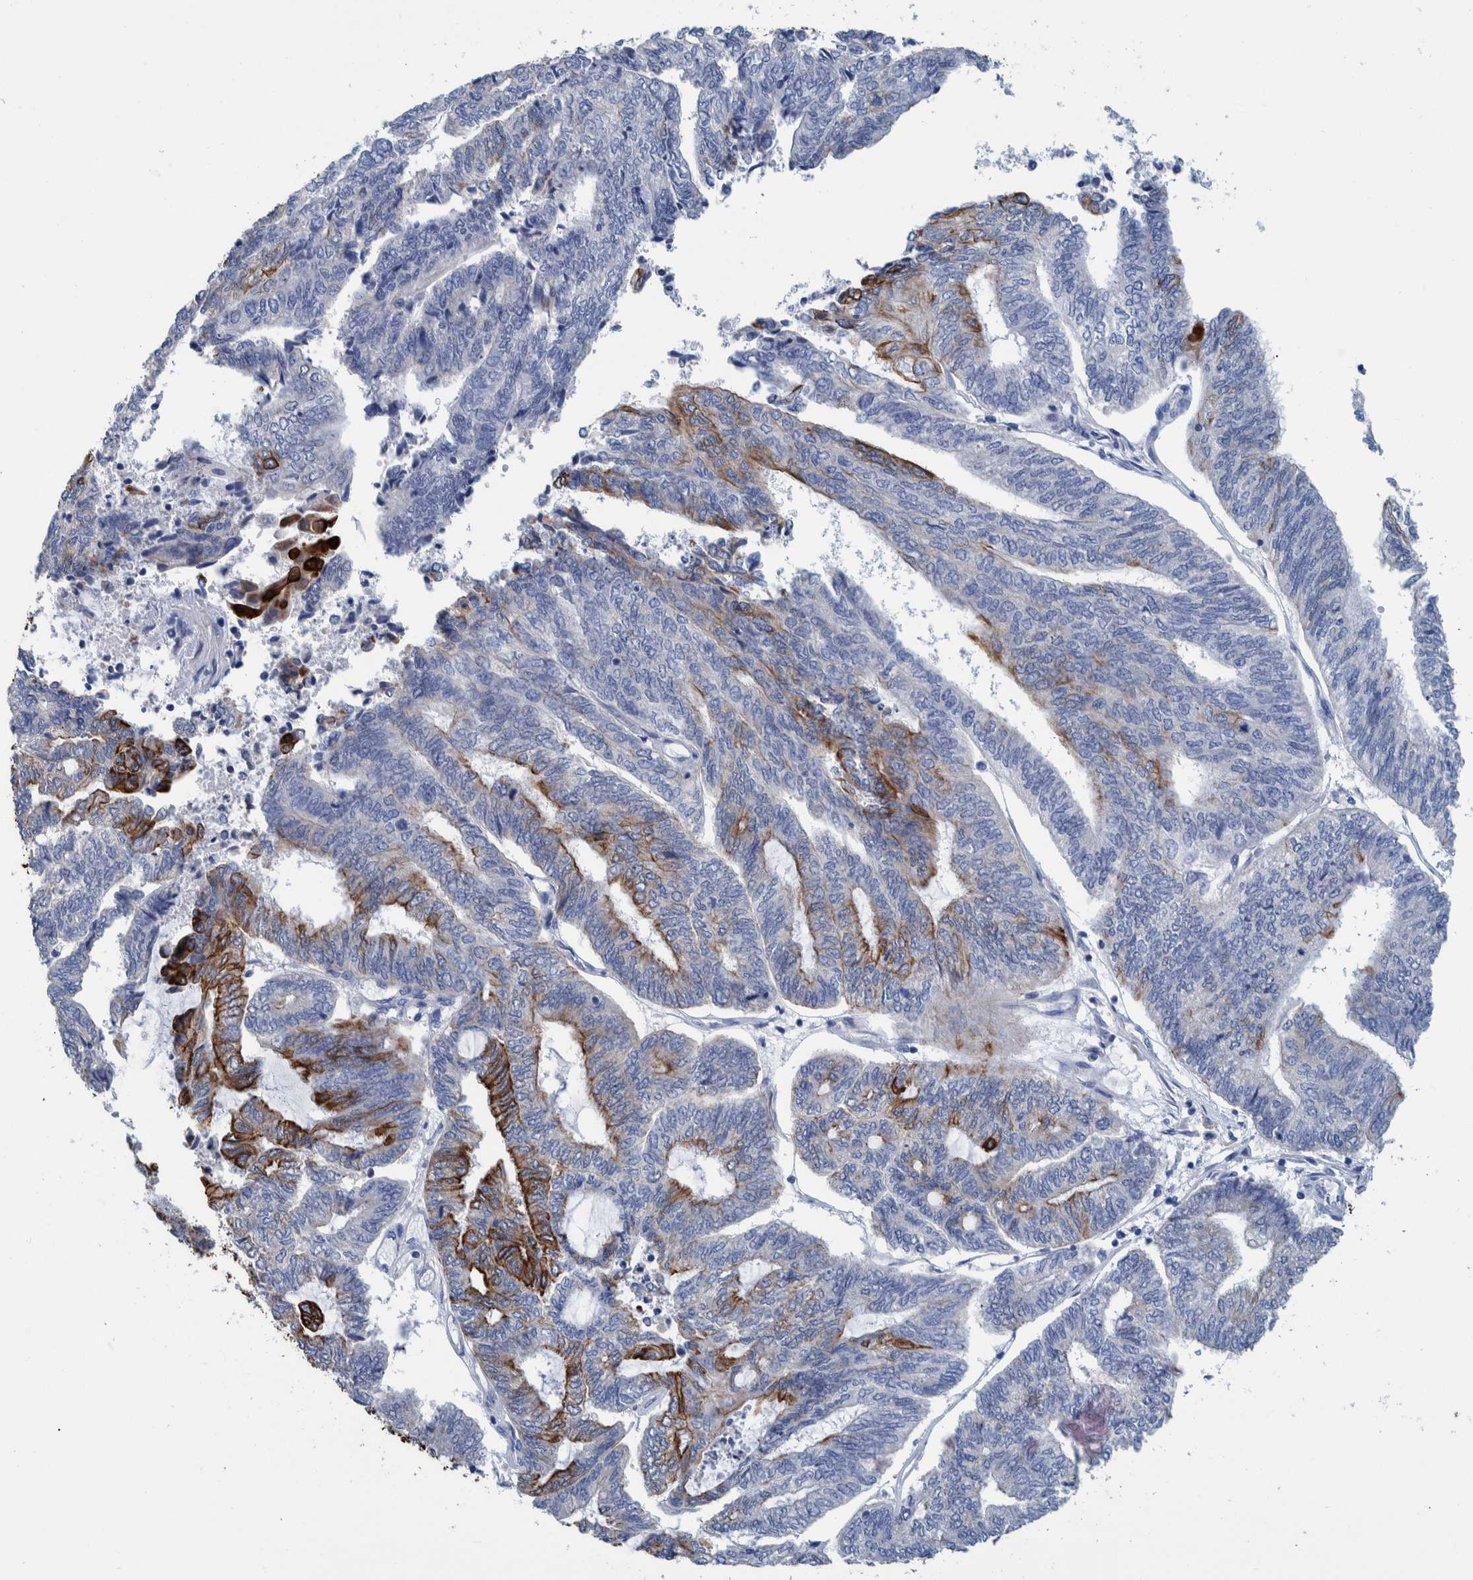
{"staining": {"intensity": "moderate", "quantity": "25%-75%", "location": "cytoplasmic/membranous"}, "tissue": "endometrial cancer", "cell_type": "Tumor cells", "image_type": "cancer", "snomed": [{"axis": "morphology", "description": "Adenocarcinoma, NOS"}, {"axis": "topography", "description": "Uterus"}, {"axis": "topography", "description": "Endometrium"}], "caption": "Moderate cytoplasmic/membranous staining for a protein is seen in about 25%-75% of tumor cells of endometrial cancer (adenocarcinoma) using IHC.", "gene": "MKS1", "patient": {"sex": "female", "age": 70}}